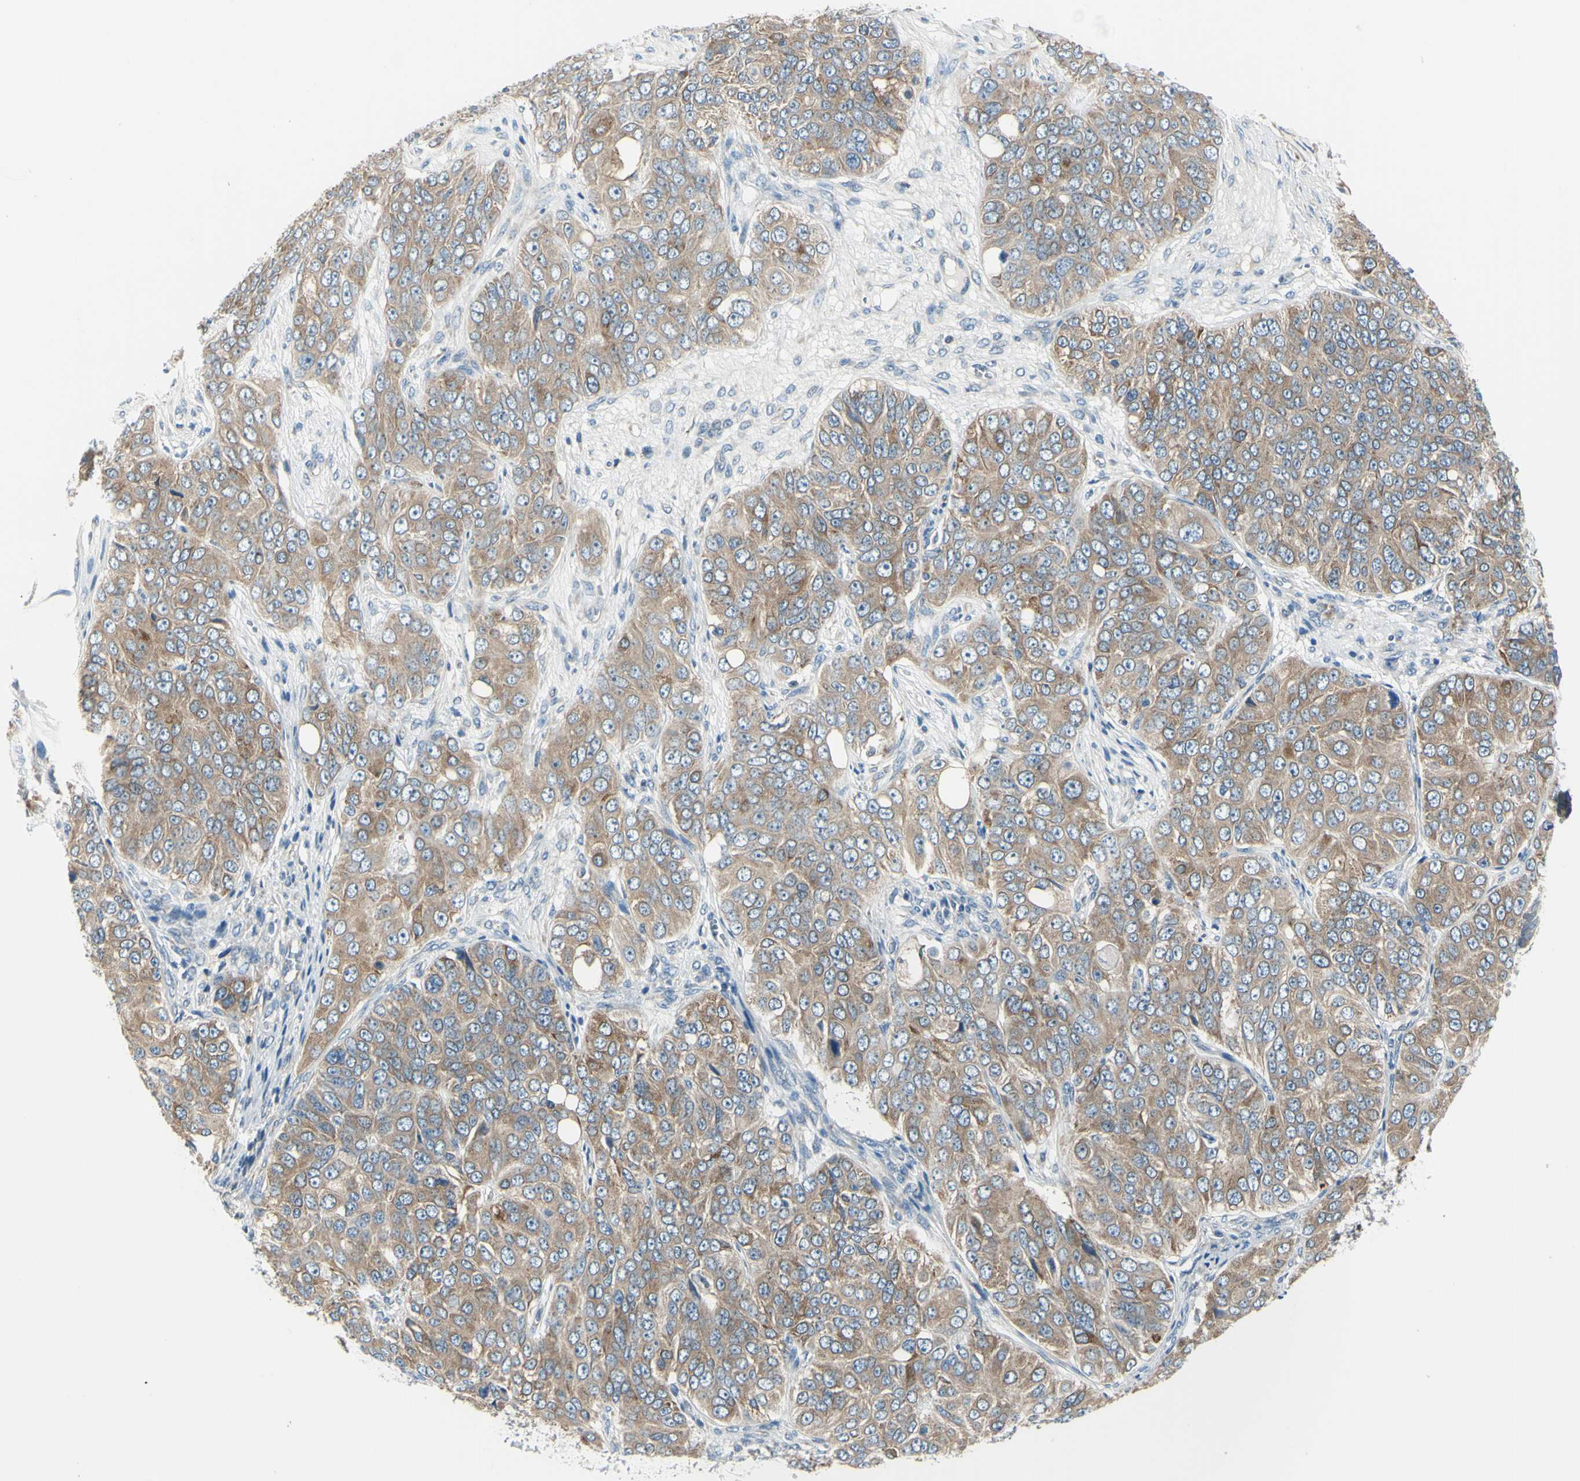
{"staining": {"intensity": "weak", "quantity": ">75%", "location": "cytoplasmic/membranous"}, "tissue": "ovarian cancer", "cell_type": "Tumor cells", "image_type": "cancer", "snomed": [{"axis": "morphology", "description": "Carcinoma, endometroid"}, {"axis": "topography", "description": "Ovary"}], "caption": "Immunohistochemistry staining of ovarian endometroid carcinoma, which reveals low levels of weak cytoplasmic/membranous positivity in approximately >75% of tumor cells indicating weak cytoplasmic/membranous protein staining. The staining was performed using DAB (brown) for protein detection and nuclei were counterstained in hematoxylin (blue).", "gene": "SELENOS", "patient": {"sex": "female", "age": 51}}